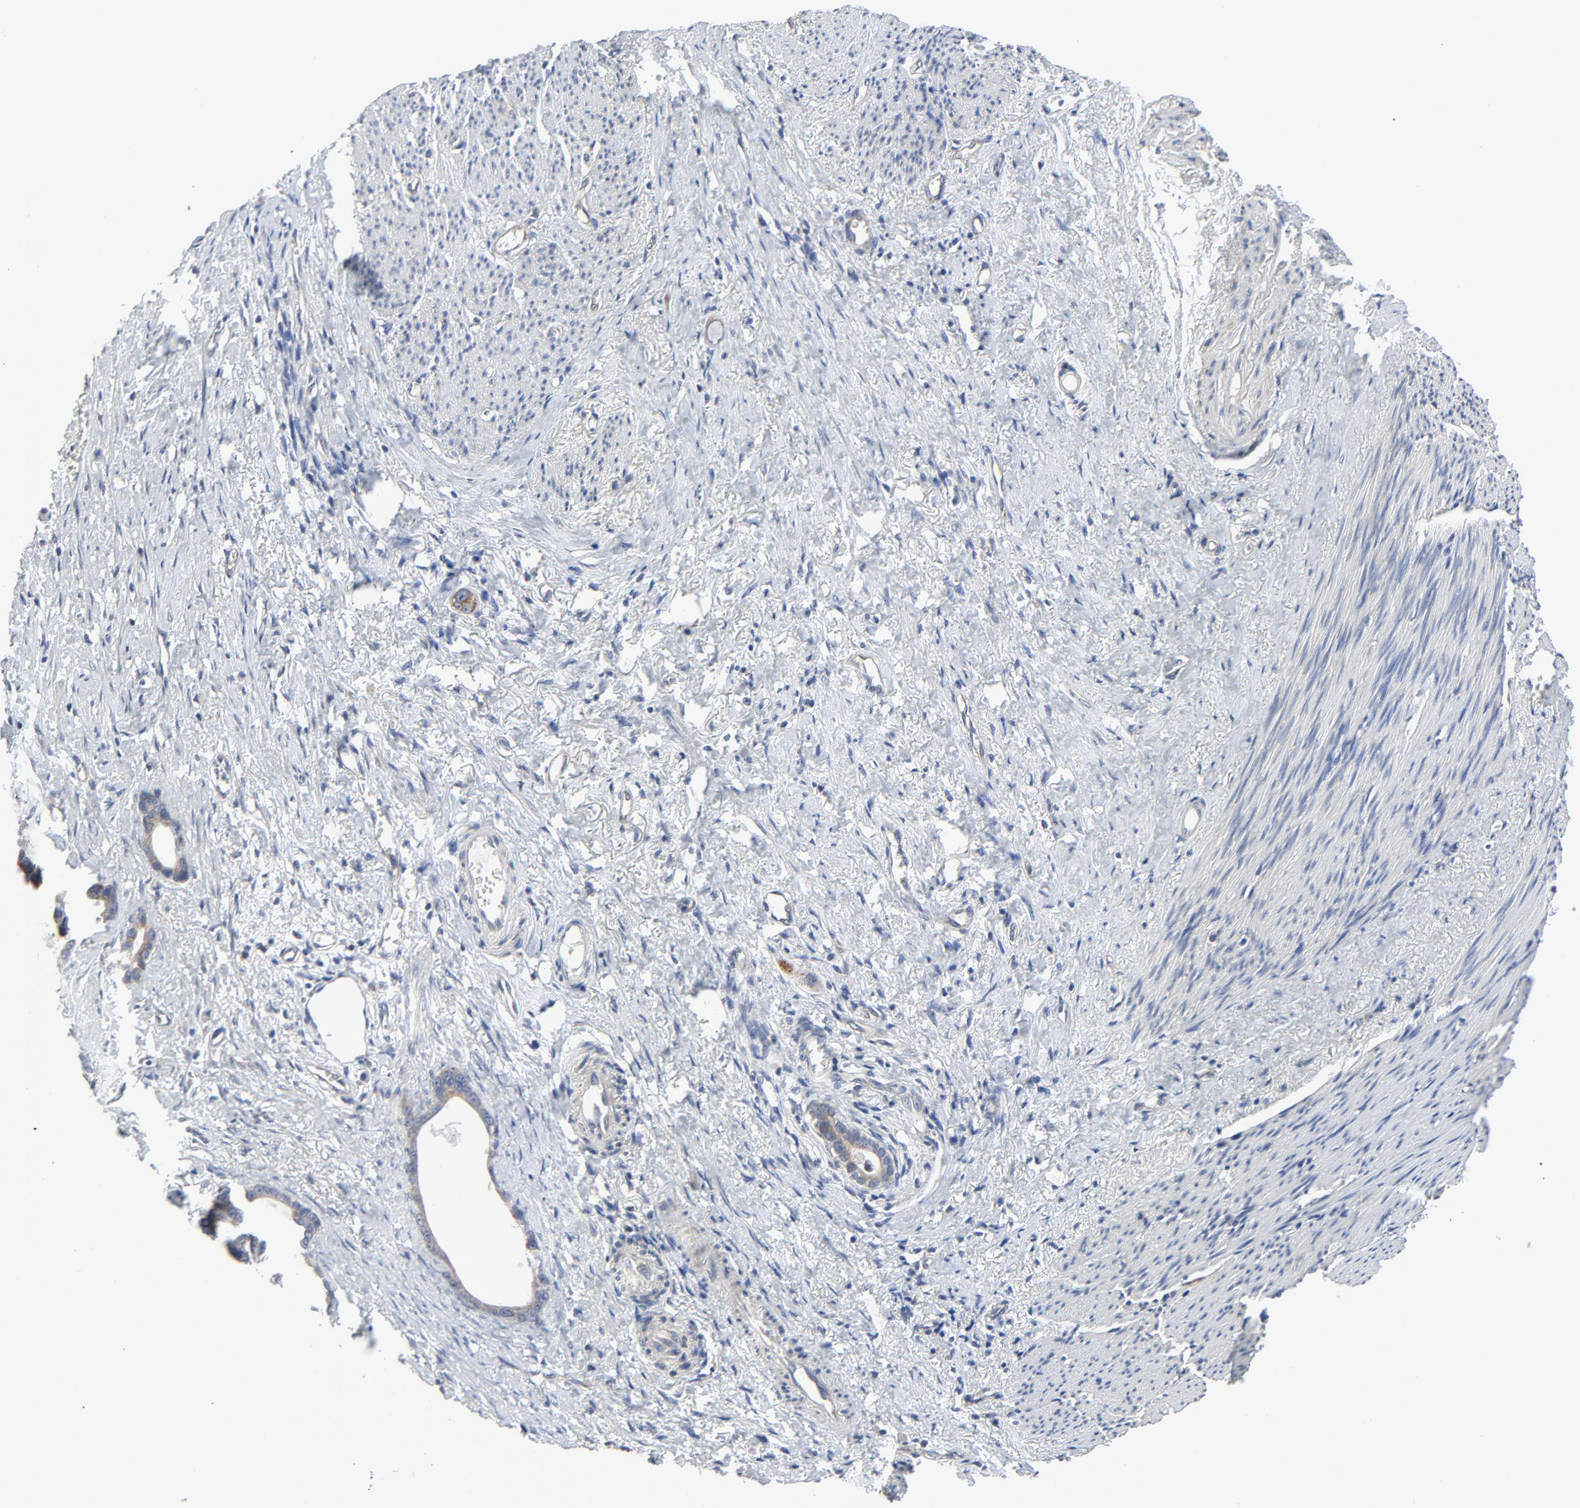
{"staining": {"intensity": "weak", "quantity": ">75%", "location": "nuclear"}, "tissue": "stomach cancer", "cell_type": "Tumor cells", "image_type": "cancer", "snomed": [{"axis": "morphology", "description": "Adenocarcinoma, NOS"}, {"axis": "topography", "description": "Stomach"}], "caption": "Immunohistochemical staining of human stomach cancer exhibits low levels of weak nuclear positivity in about >75% of tumor cells.", "gene": "C14orf119", "patient": {"sex": "female", "age": 75}}